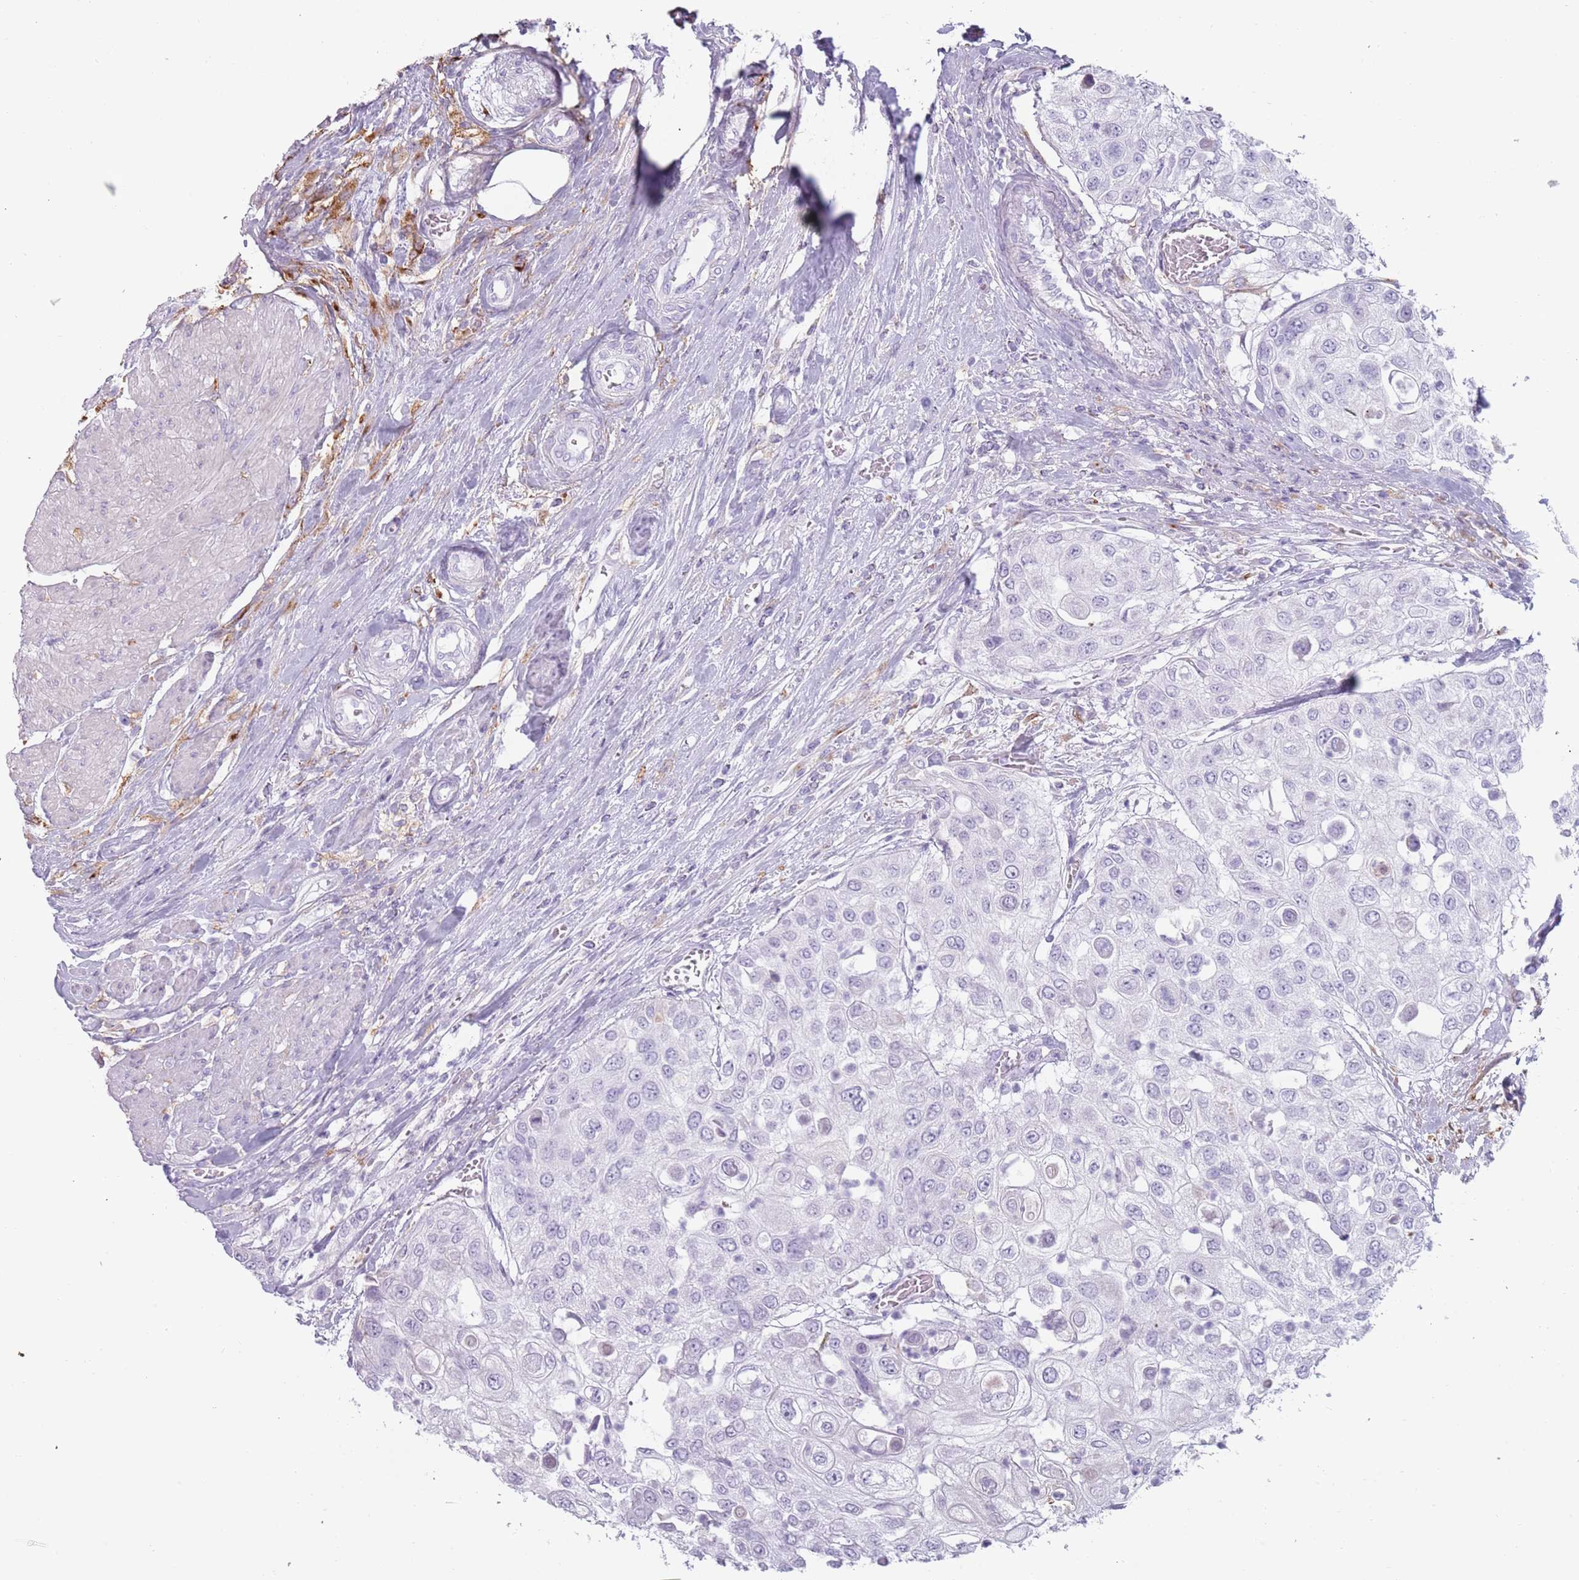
{"staining": {"intensity": "negative", "quantity": "none", "location": "none"}, "tissue": "urothelial cancer", "cell_type": "Tumor cells", "image_type": "cancer", "snomed": [{"axis": "morphology", "description": "Urothelial carcinoma, High grade"}, {"axis": "topography", "description": "Urinary bladder"}], "caption": "Immunohistochemistry of urothelial cancer demonstrates no staining in tumor cells.", "gene": "COLEC12", "patient": {"sex": "female", "age": 79}}